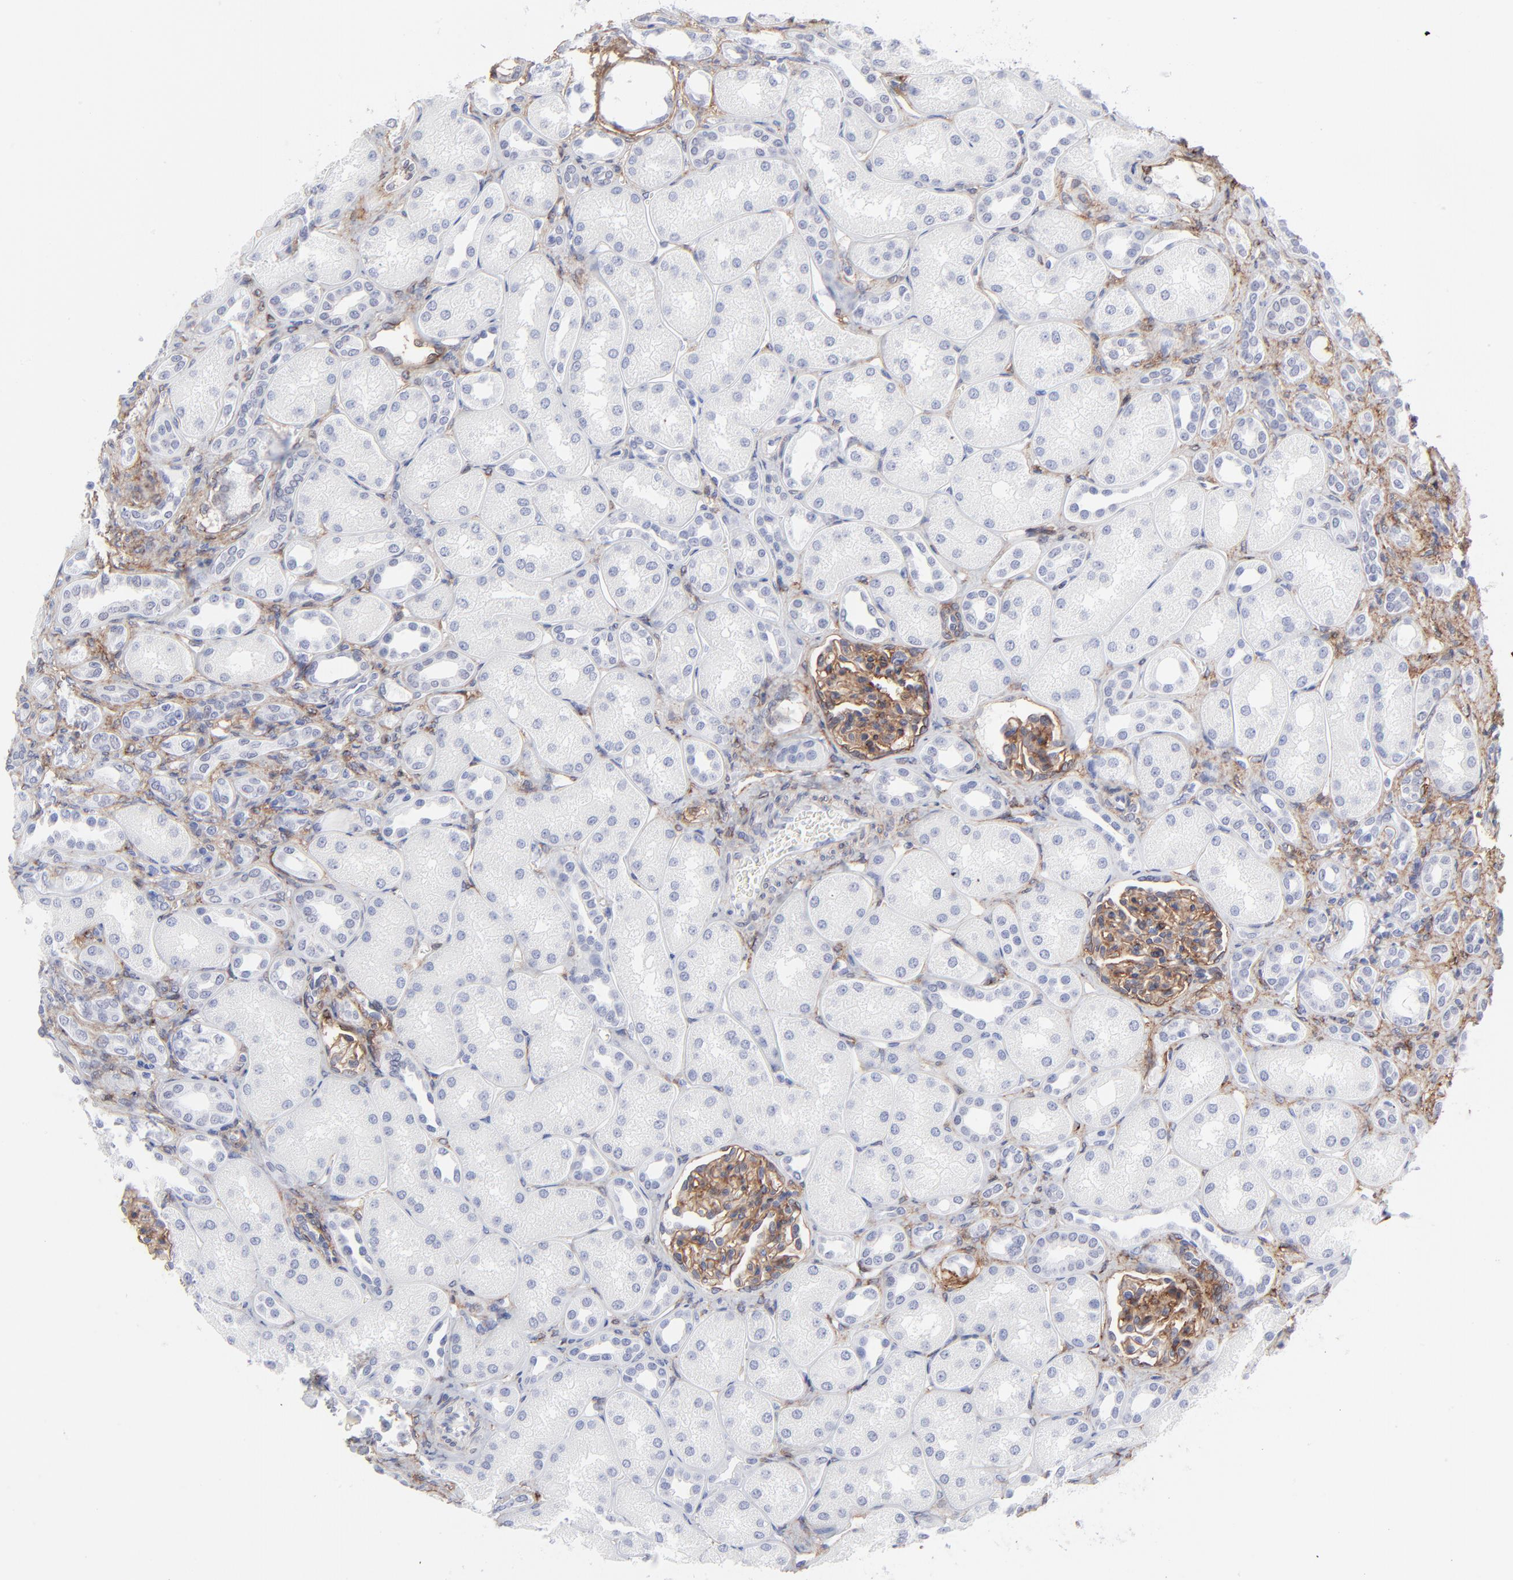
{"staining": {"intensity": "moderate", "quantity": ">75%", "location": "cytoplasmic/membranous"}, "tissue": "kidney", "cell_type": "Cells in glomeruli", "image_type": "normal", "snomed": [{"axis": "morphology", "description": "Normal tissue, NOS"}, {"axis": "topography", "description": "Kidney"}], "caption": "A photomicrograph showing moderate cytoplasmic/membranous expression in about >75% of cells in glomeruli in unremarkable kidney, as visualized by brown immunohistochemical staining.", "gene": "PDGFRB", "patient": {"sex": "male", "age": 7}}